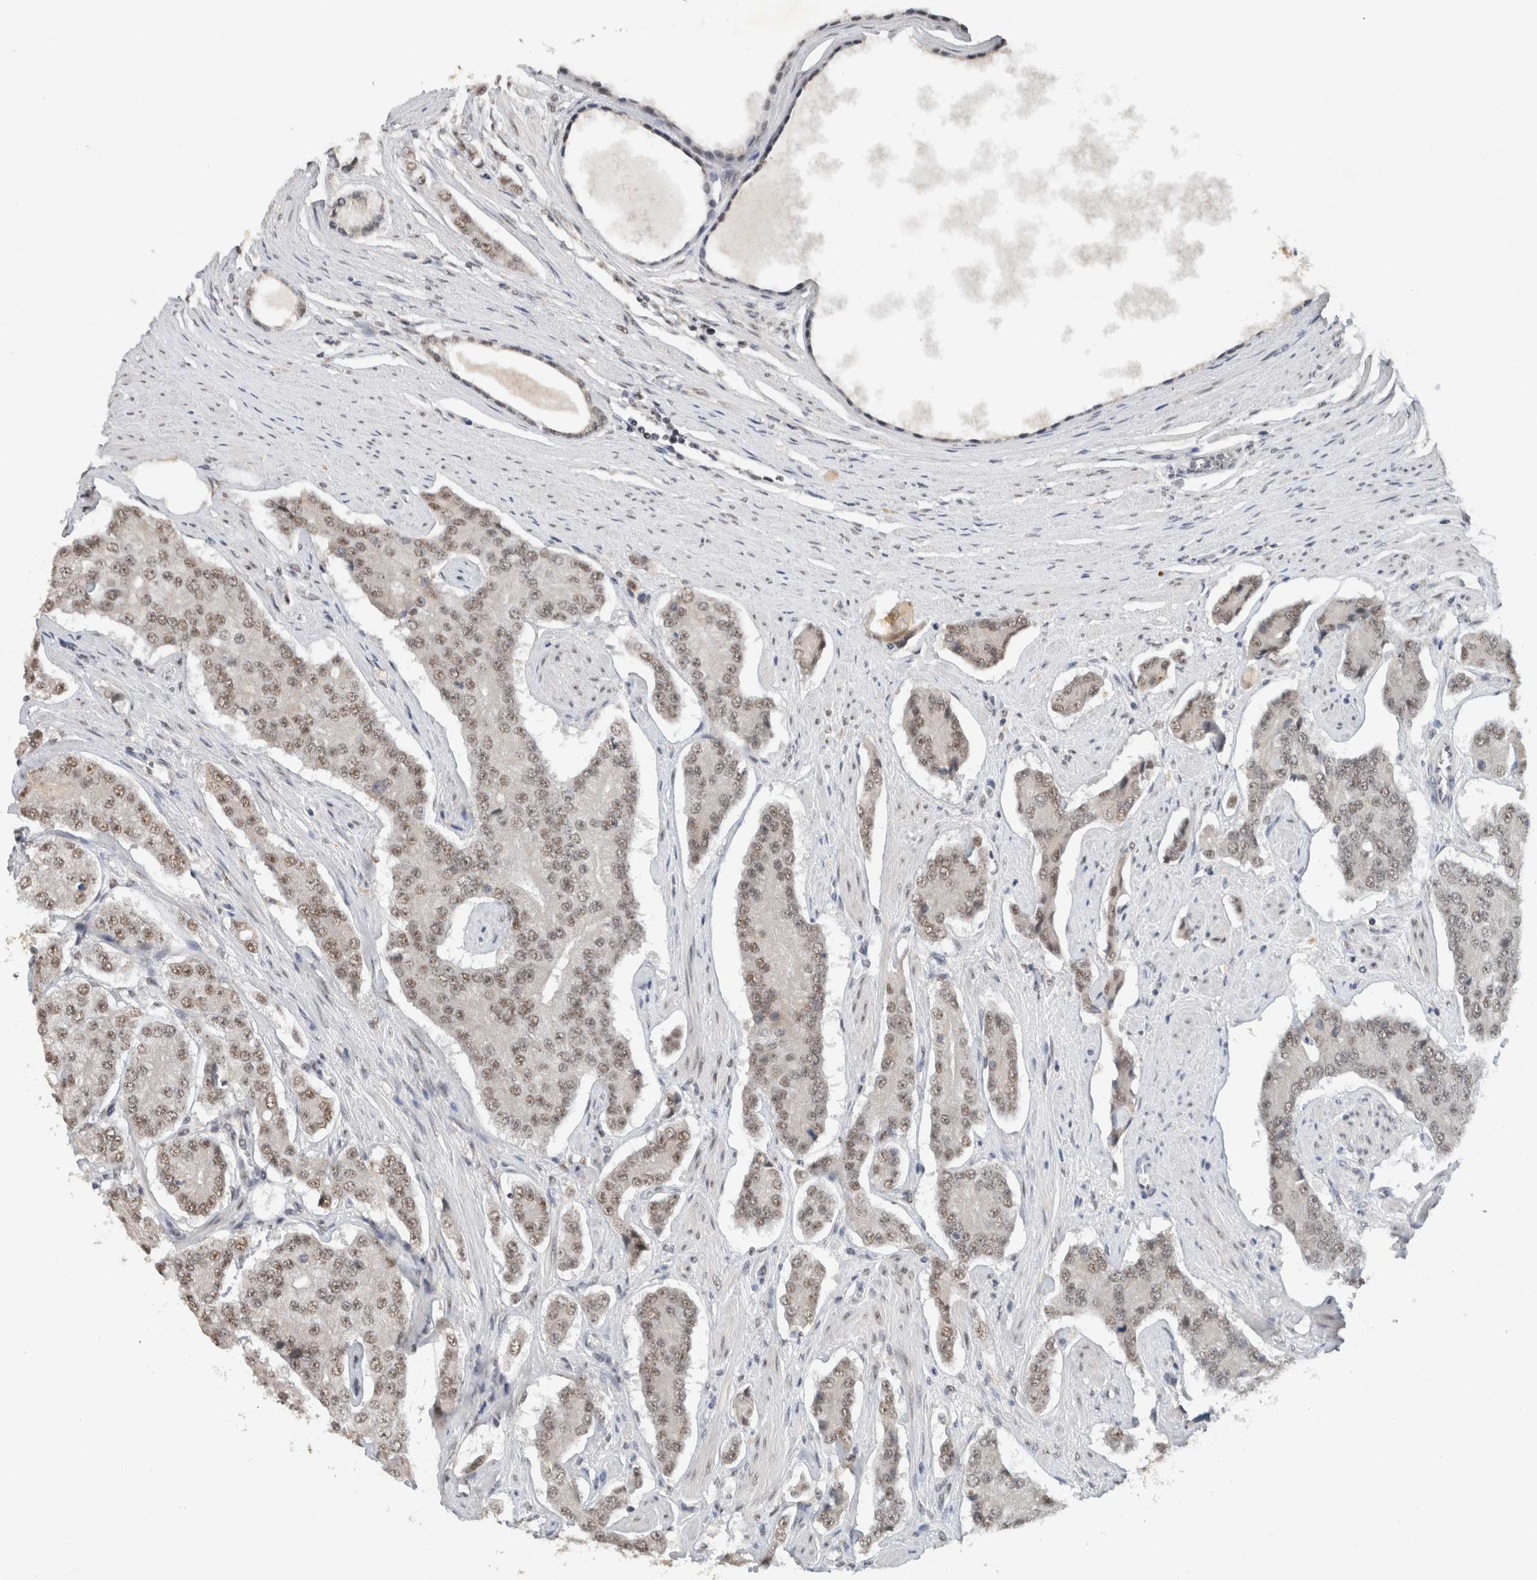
{"staining": {"intensity": "strong", "quantity": "25%-75%", "location": "nuclear"}, "tissue": "prostate cancer", "cell_type": "Tumor cells", "image_type": "cancer", "snomed": [{"axis": "morphology", "description": "Adenocarcinoma, High grade"}, {"axis": "topography", "description": "Prostate"}], "caption": "IHC image of human high-grade adenocarcinoma (prostate) stained for a protein (brown), which demonstrates high levels of strong nuclear staining in about 25%-75% of tumor cells.", "gene": "DDX42", "patient": {"sex": "male", "age": 71}}